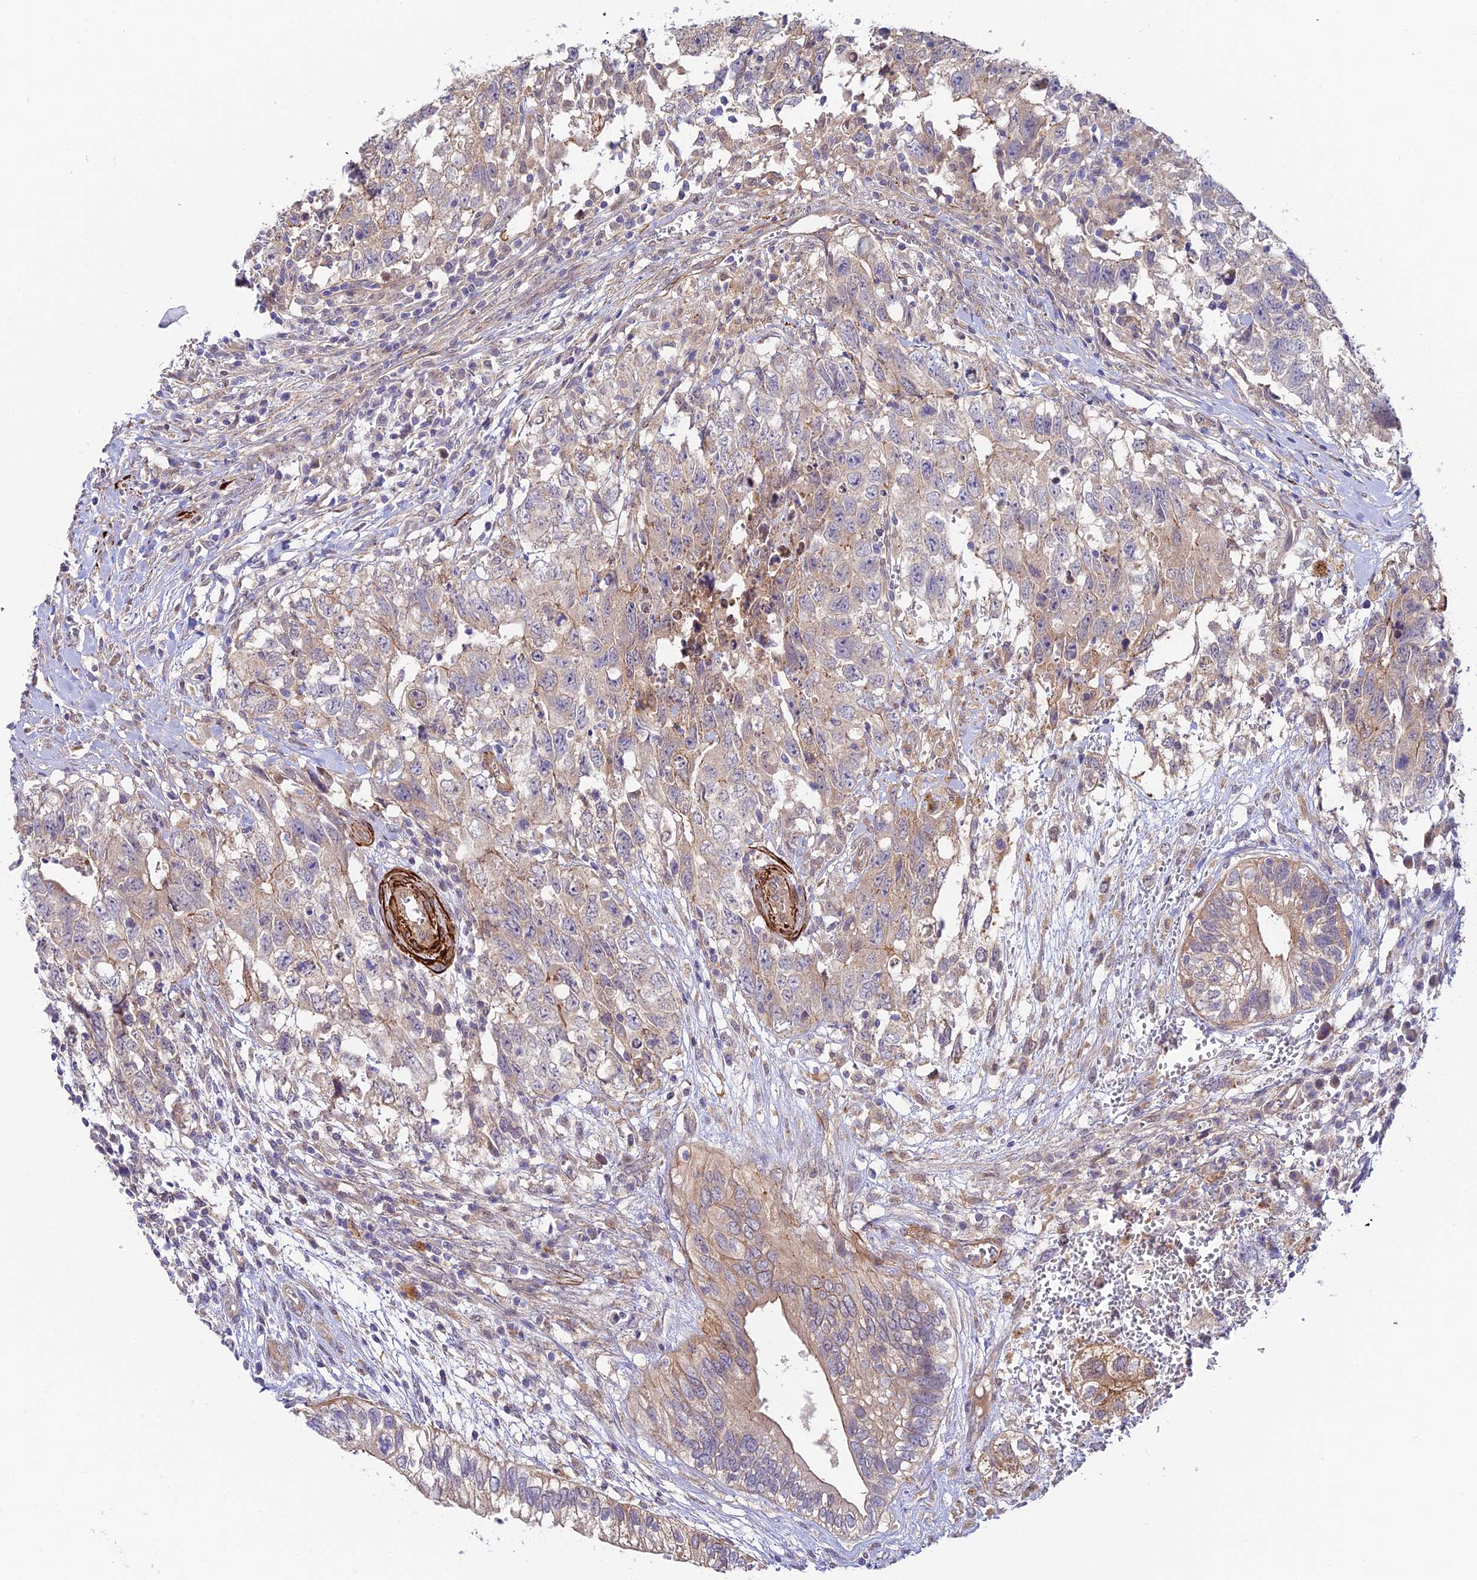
{"staining": {"intensity": "weak", "quantity": "25%-75%", "location": "cytoplasmic/membranous"}, "tissue": "testis cancer", "cell_type": "Tumor cells", "image_type": "cancer", "snomed": [{"axis": "morphology", "description": "Seminoma, NOS"}, {"axis": "morphology", "description": "Carcinoma, Embryonal, NOS"}, {"axis": "topography", "description": "Testis"}], "caption": "Tumor cells reveal low levels of weak cytoplasmic/membranous staining in about 25%-75% of cells in testis seminoma.", "gene": "ANKRD50", "patient": {"sex": "male", "age": 29}}